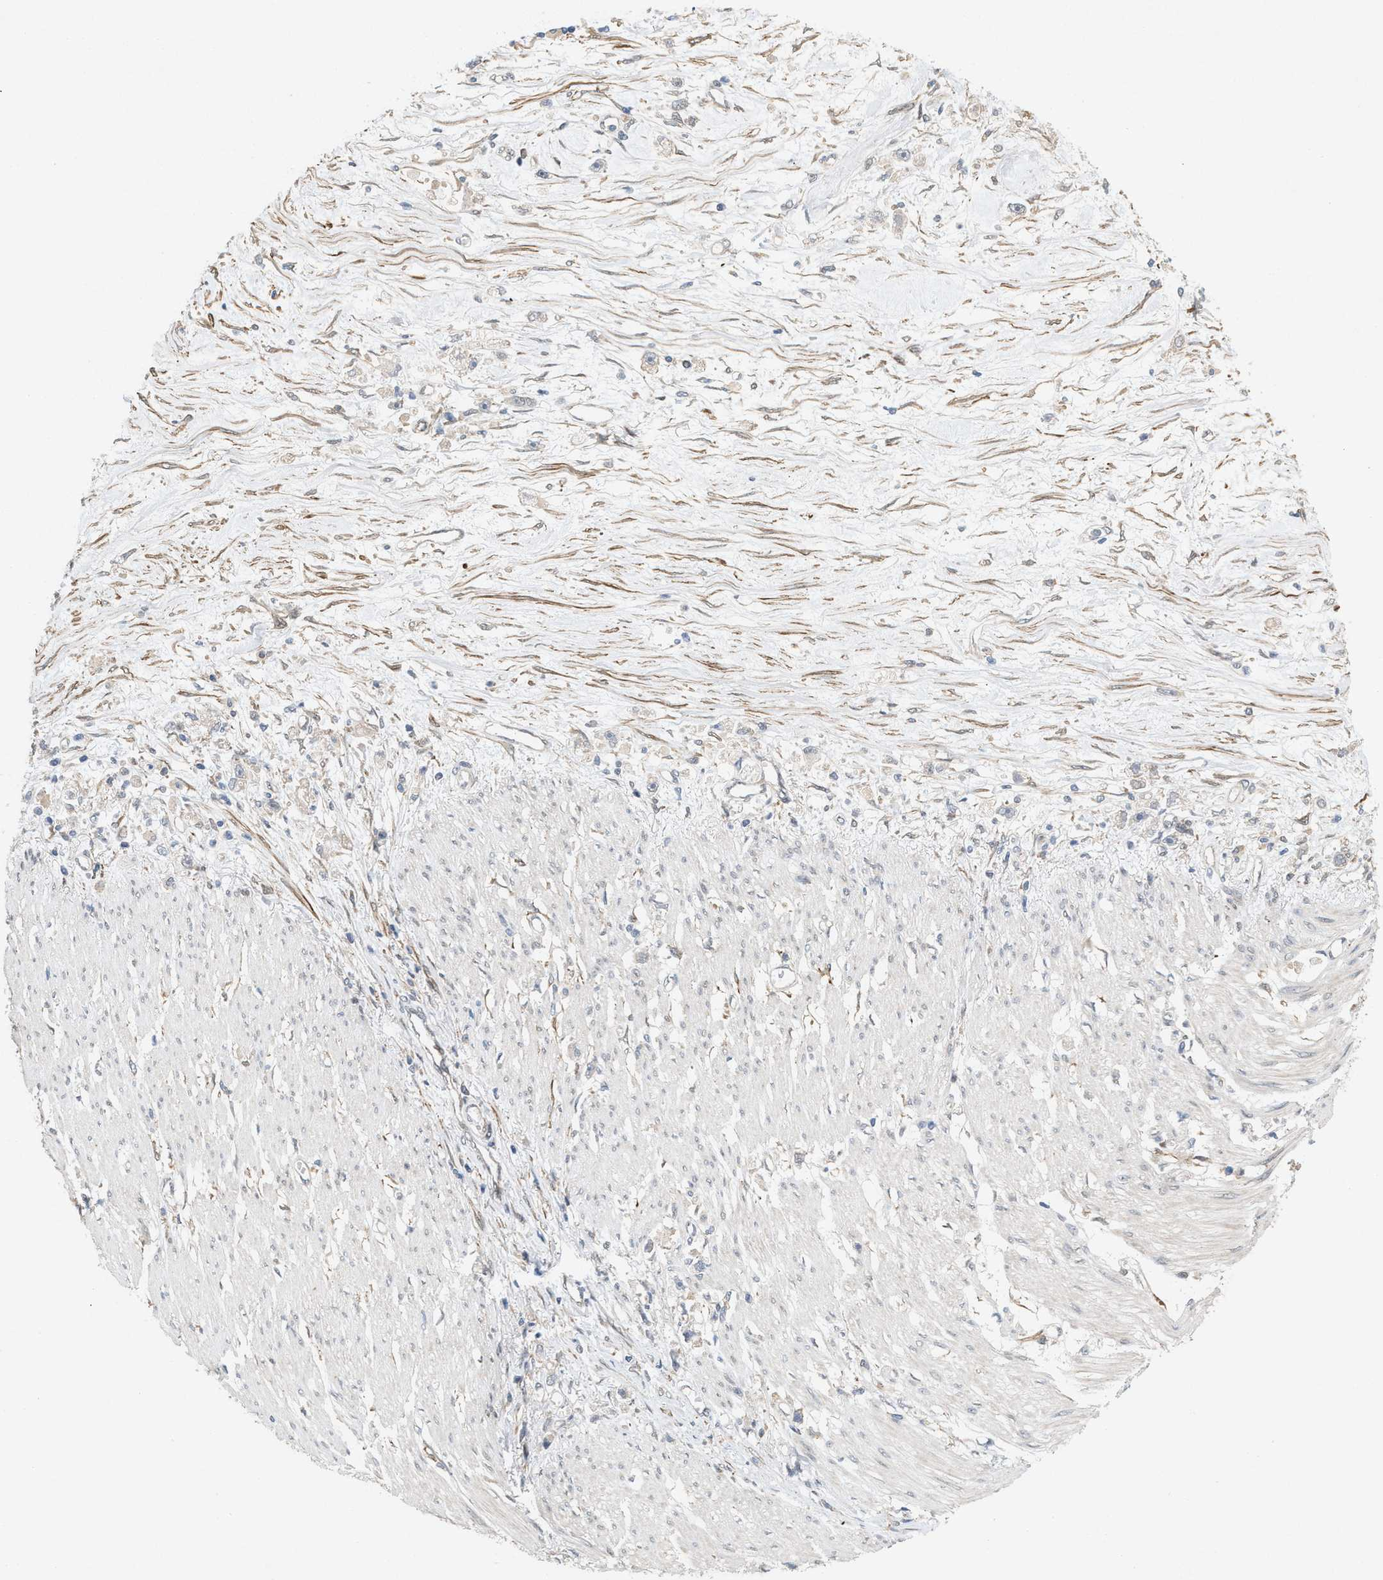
{"staining": {"intensity": "weak", "quantity": "<25%", "location": "cytoplasmic/membranous"}, "tissue": "stomach cancer", "cell_type": "Tumor cells", "image_type": "cancer", "snomed": [{"axis": "morphology", "description": "Adenocarcinoma, NOS"}, {"axis": "topography", "description": "Stomach"}], "caption": "The photomicrograph demonstrates no staining of tumor cells in stomach cancer (adenocarcinoma).", "gene": "MFSD6", "patient": {"sex": "female", "age": 59}}